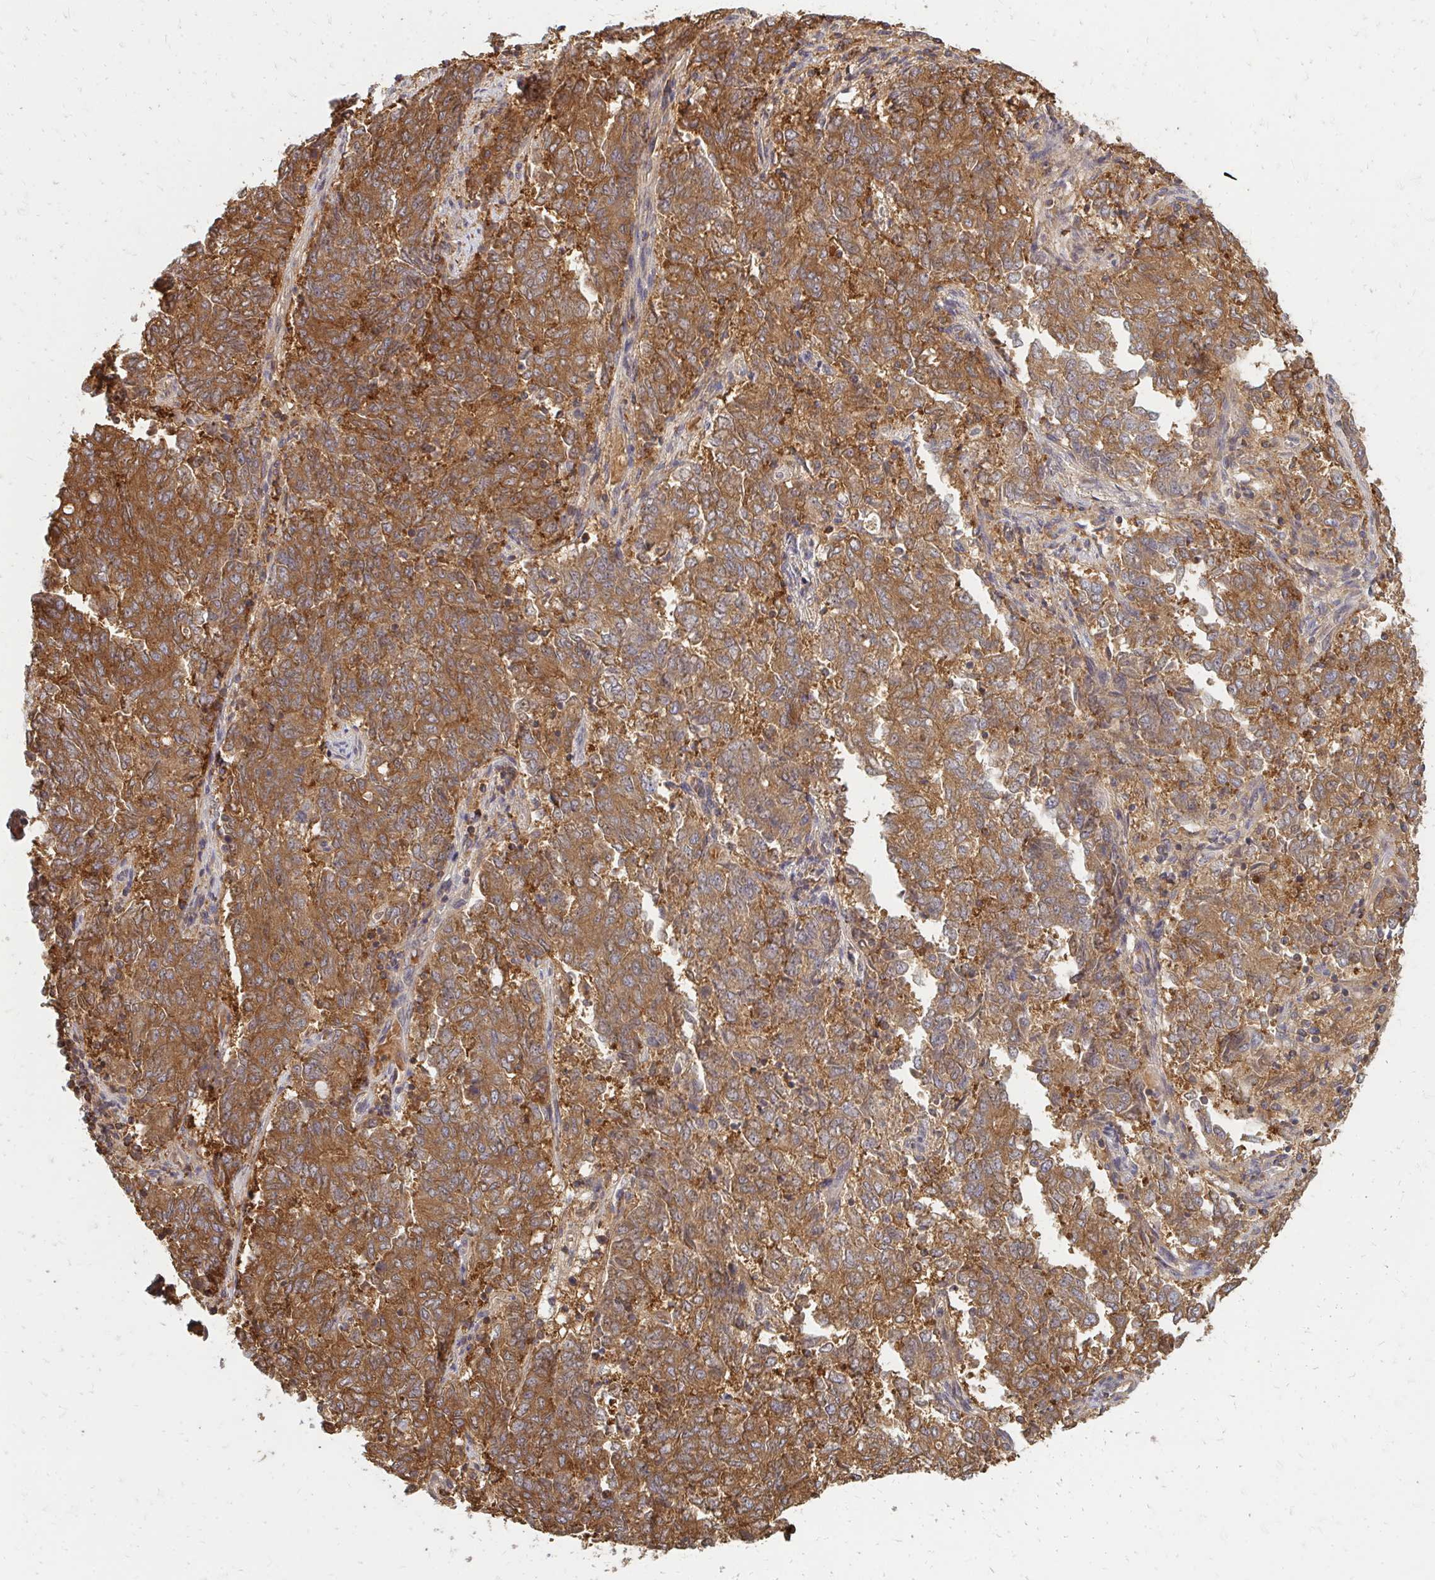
{"staining": {"intensity": "moderate", "quantity": ">75%", "location": "cytoplasmic/membranous"}, "tissue": "endometrial cancer", "cell_type": "Tumor cells", "image_type": "cancer", "snomed": [{"axis": "morphology", "description": "Adenocarcinoma, NOS"}, {"axis": "topography", "description": "Endometrium"}], "caption": "The micrograph displays a brown stain indicating the presence of a protein in the cytoplasmic/membranous of tumor cells in endometrial cancer. (brown staining indicates protein expression, while blue staining denotes nuclei).", "gene": "ZNF285", "patient": {"sex": "female", "age": 80}}